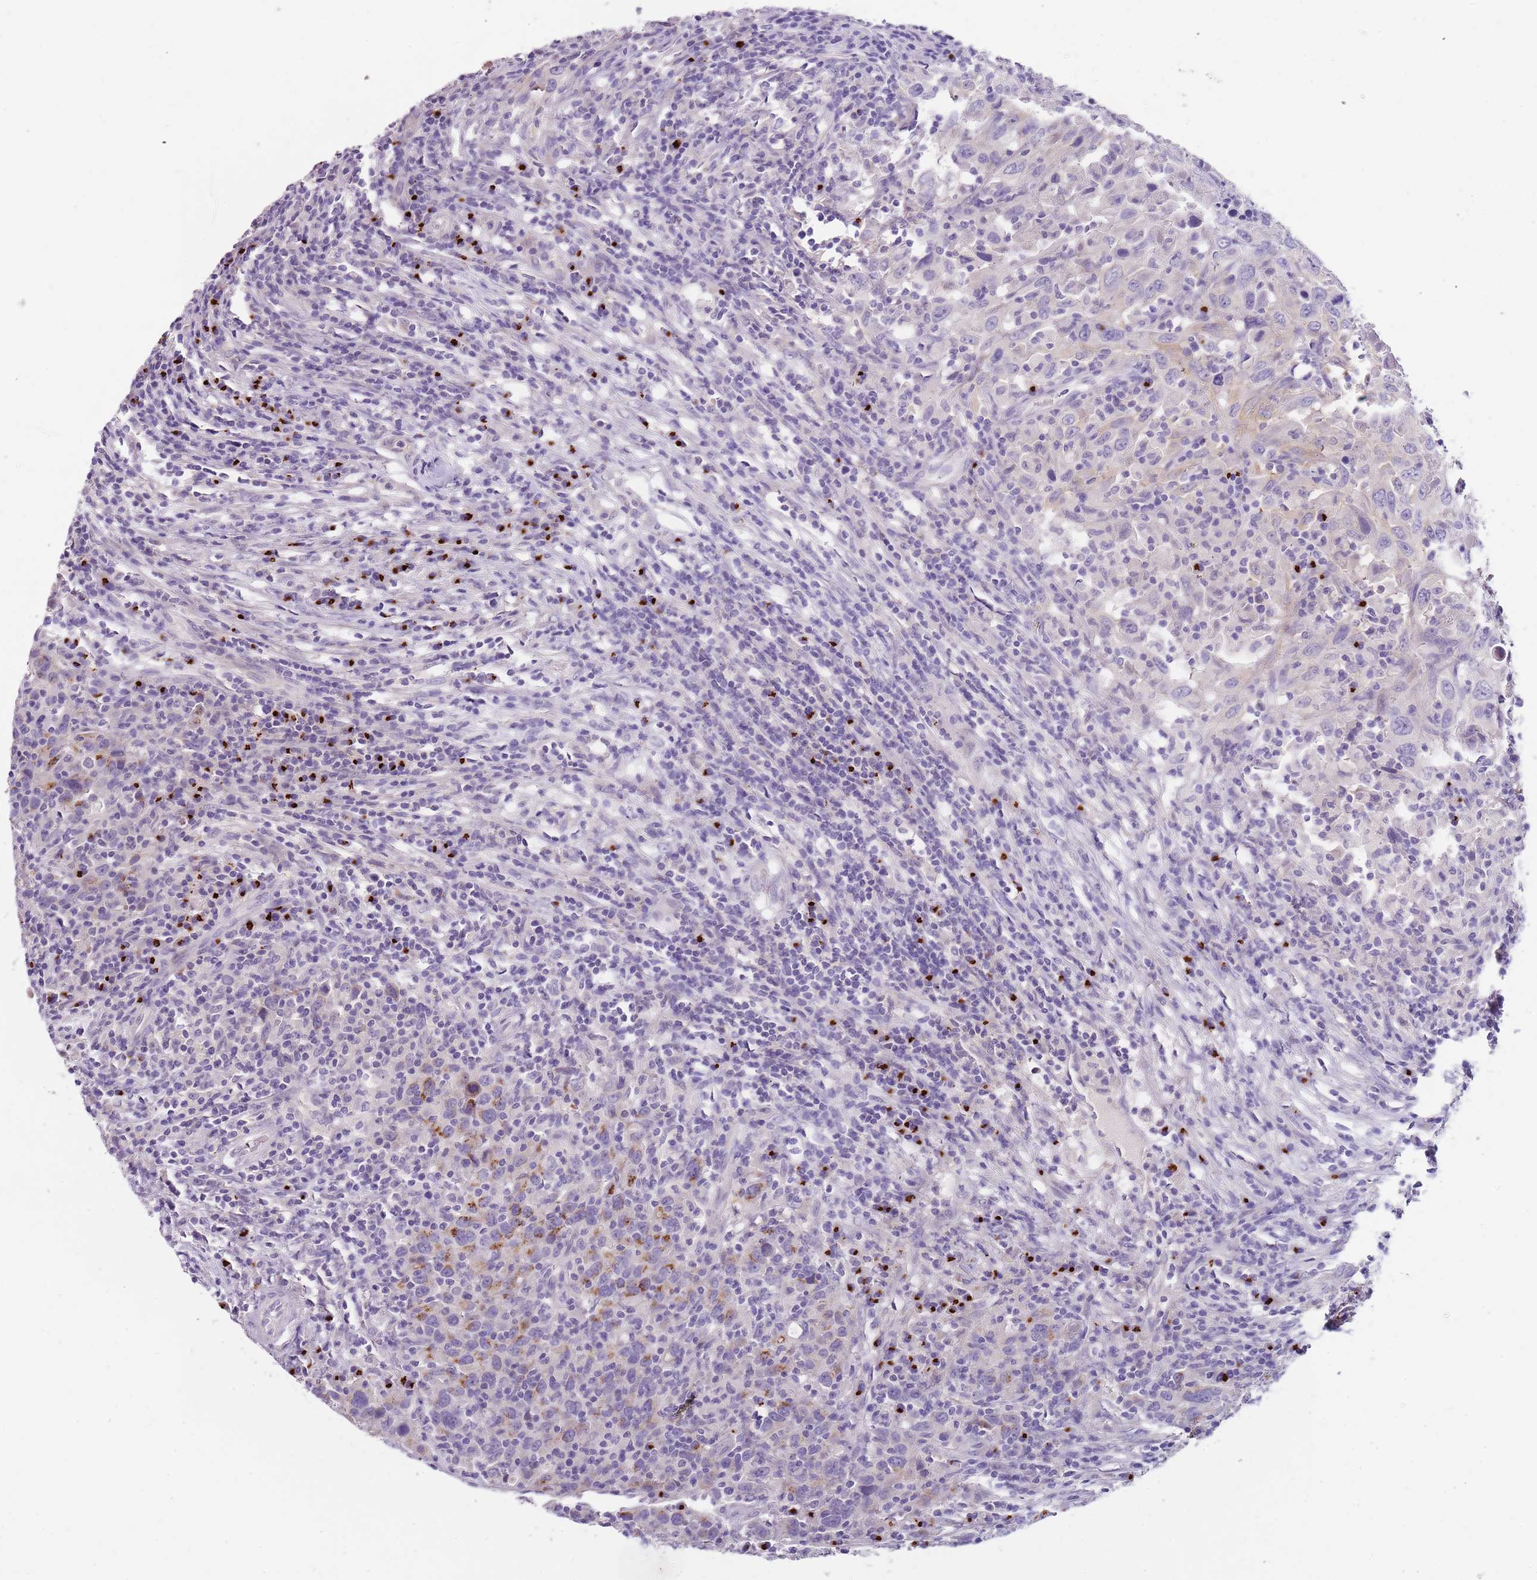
{"staining": {"intensity": "moderate", "quantity": "<25%", "location": "cytoplasmic/membranous"}, "tissue": "urothelial cancer", "cell_type": "Tumor cells", "image_type": "cancer", "snomed": [{"axis": "morphology", "description": "Urothelial carcinoma, High grade"}, {"axis": "topography", "description": "Urinary bladder"}], "caption": "An immunohistochemistry micrograph of neoplastic tissue is shown. Protein staining in brown highlights moderate cytoplasmic/membranous positivity in urothelial cancer within tumor cells.", "gene": "C2CD3", "patient": {"sex": "male", "age": 61}}